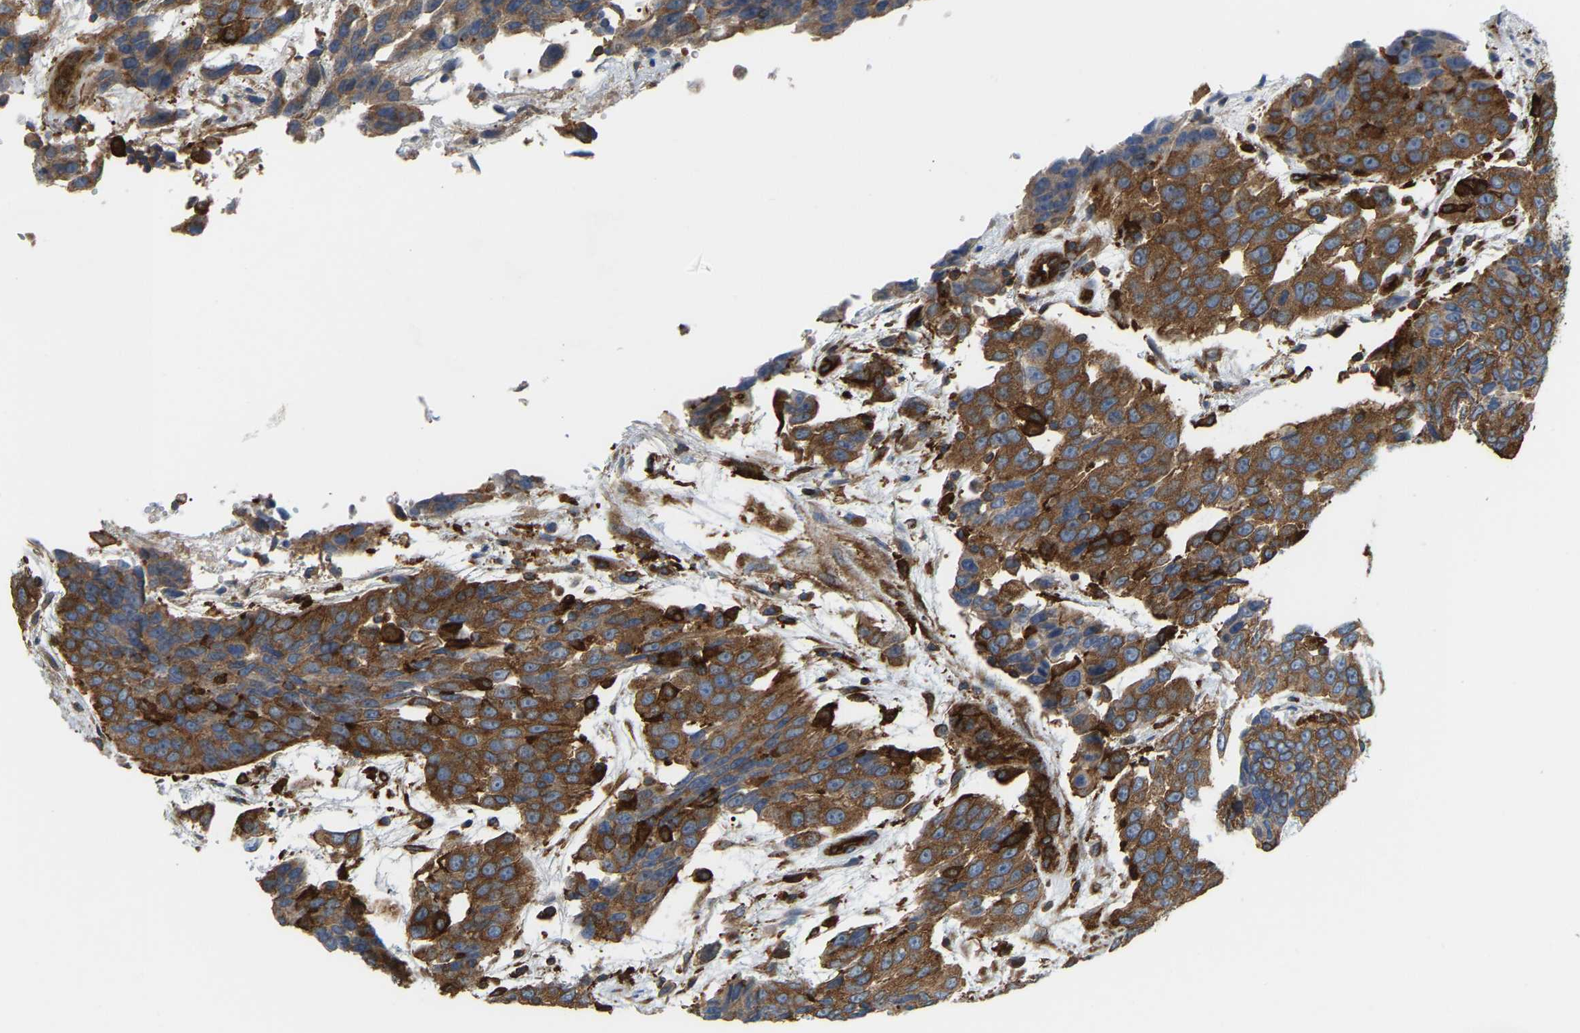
{"staining": {"intensity": "strong", "quantity": ">75%", "location": "cytoplasmic/membranous"}, "tissue": "urothelial cancer", "cell_type": "Tumor cells", "image_type": "cancer", "snomed": [{"axis": "morphology", "description": "Urothelial carcinoma, High grade"}, {"axis": "topography", "description": "Urinary bladder"}], "caption": "A histopathology image showing strong cytoplasmic/membranous expression in about >75% of tumor cells in urothelial cancer, as visualized by brown immunohistochemical staining.", "gene": "PICALM", "patient": {"sex": "female", "age": 80}}